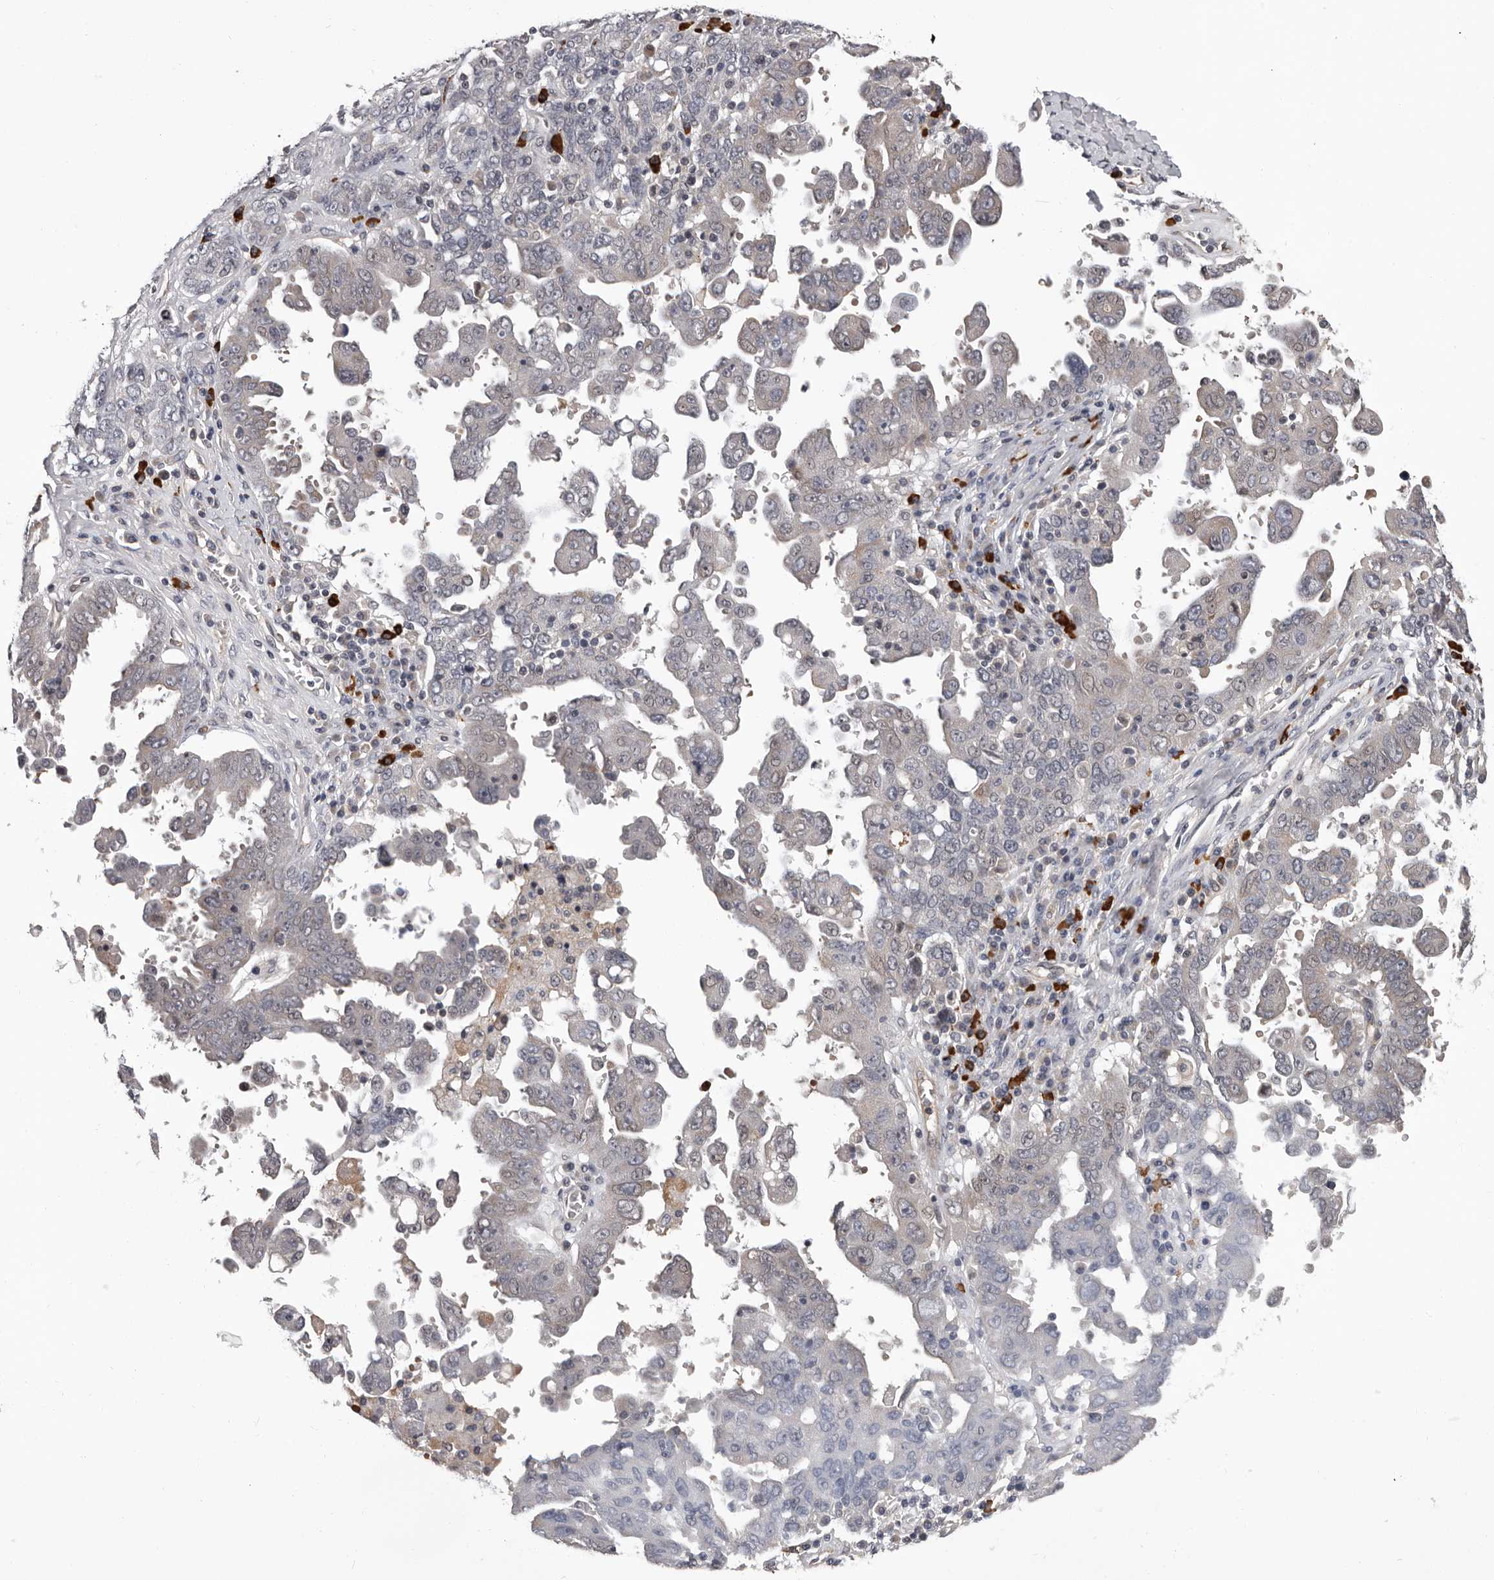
{"staining": {"intensity": "weak", "quantity": "<25%", "location": "cytoplasmic/membranous"}, "tissue": "ovarian cancer", "cell_type": "Tumor cells", "image_type": "cancer", "snomed": [{"axis": "morphology", "description": "Carcinoma, endometroid"}, {"axis": "topography", "description": "Ovary"}], "caption": "A photomicrograph of human ovarian cancer (endometroid carcinoma) is negative for staining in tumor cells. Nuclei are stained in blue.", "gene": "MED8", "patient": {"sex": "female", "age": 62}}